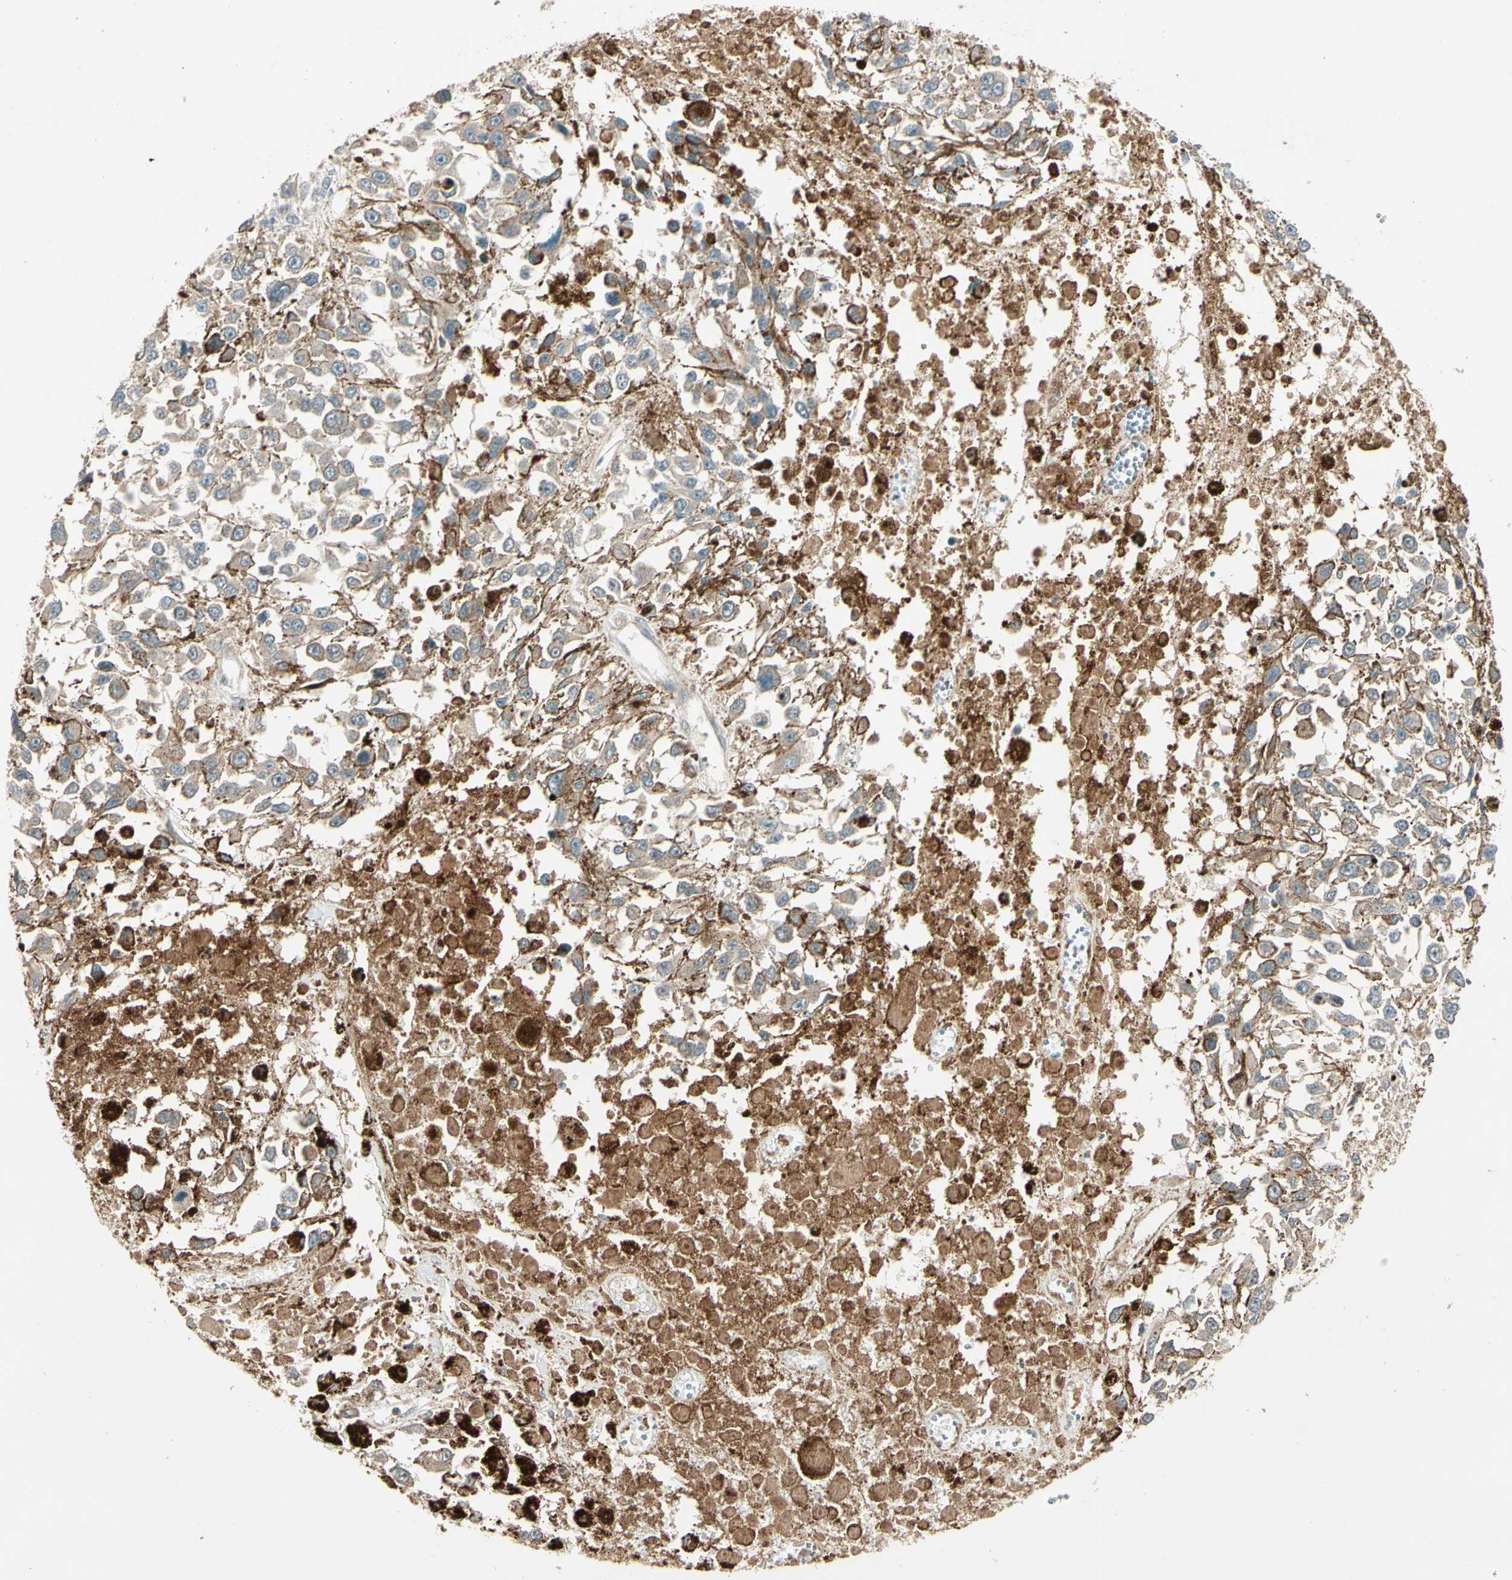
{"staining": {"intensity": "weak", "quantity": ">75%", "location": "cytoplasmic/membranous"}, "tissue": "melanoma", "cell_type": "Tumor cells", "image_type": "cancer", "snomed": [{"axis": "morphology", "description": "Malignant melanoma, Metastatic site"}, {"axis": "topography", "description": "Lymph node"}], "caption": "Tumor cells display weak cytoplasmic/membranous staining in about >75% of cells in malignant melanoma (metastatic site).", "gene": "ACVR1C", "patient": {"sex": "male", "age": 59}}